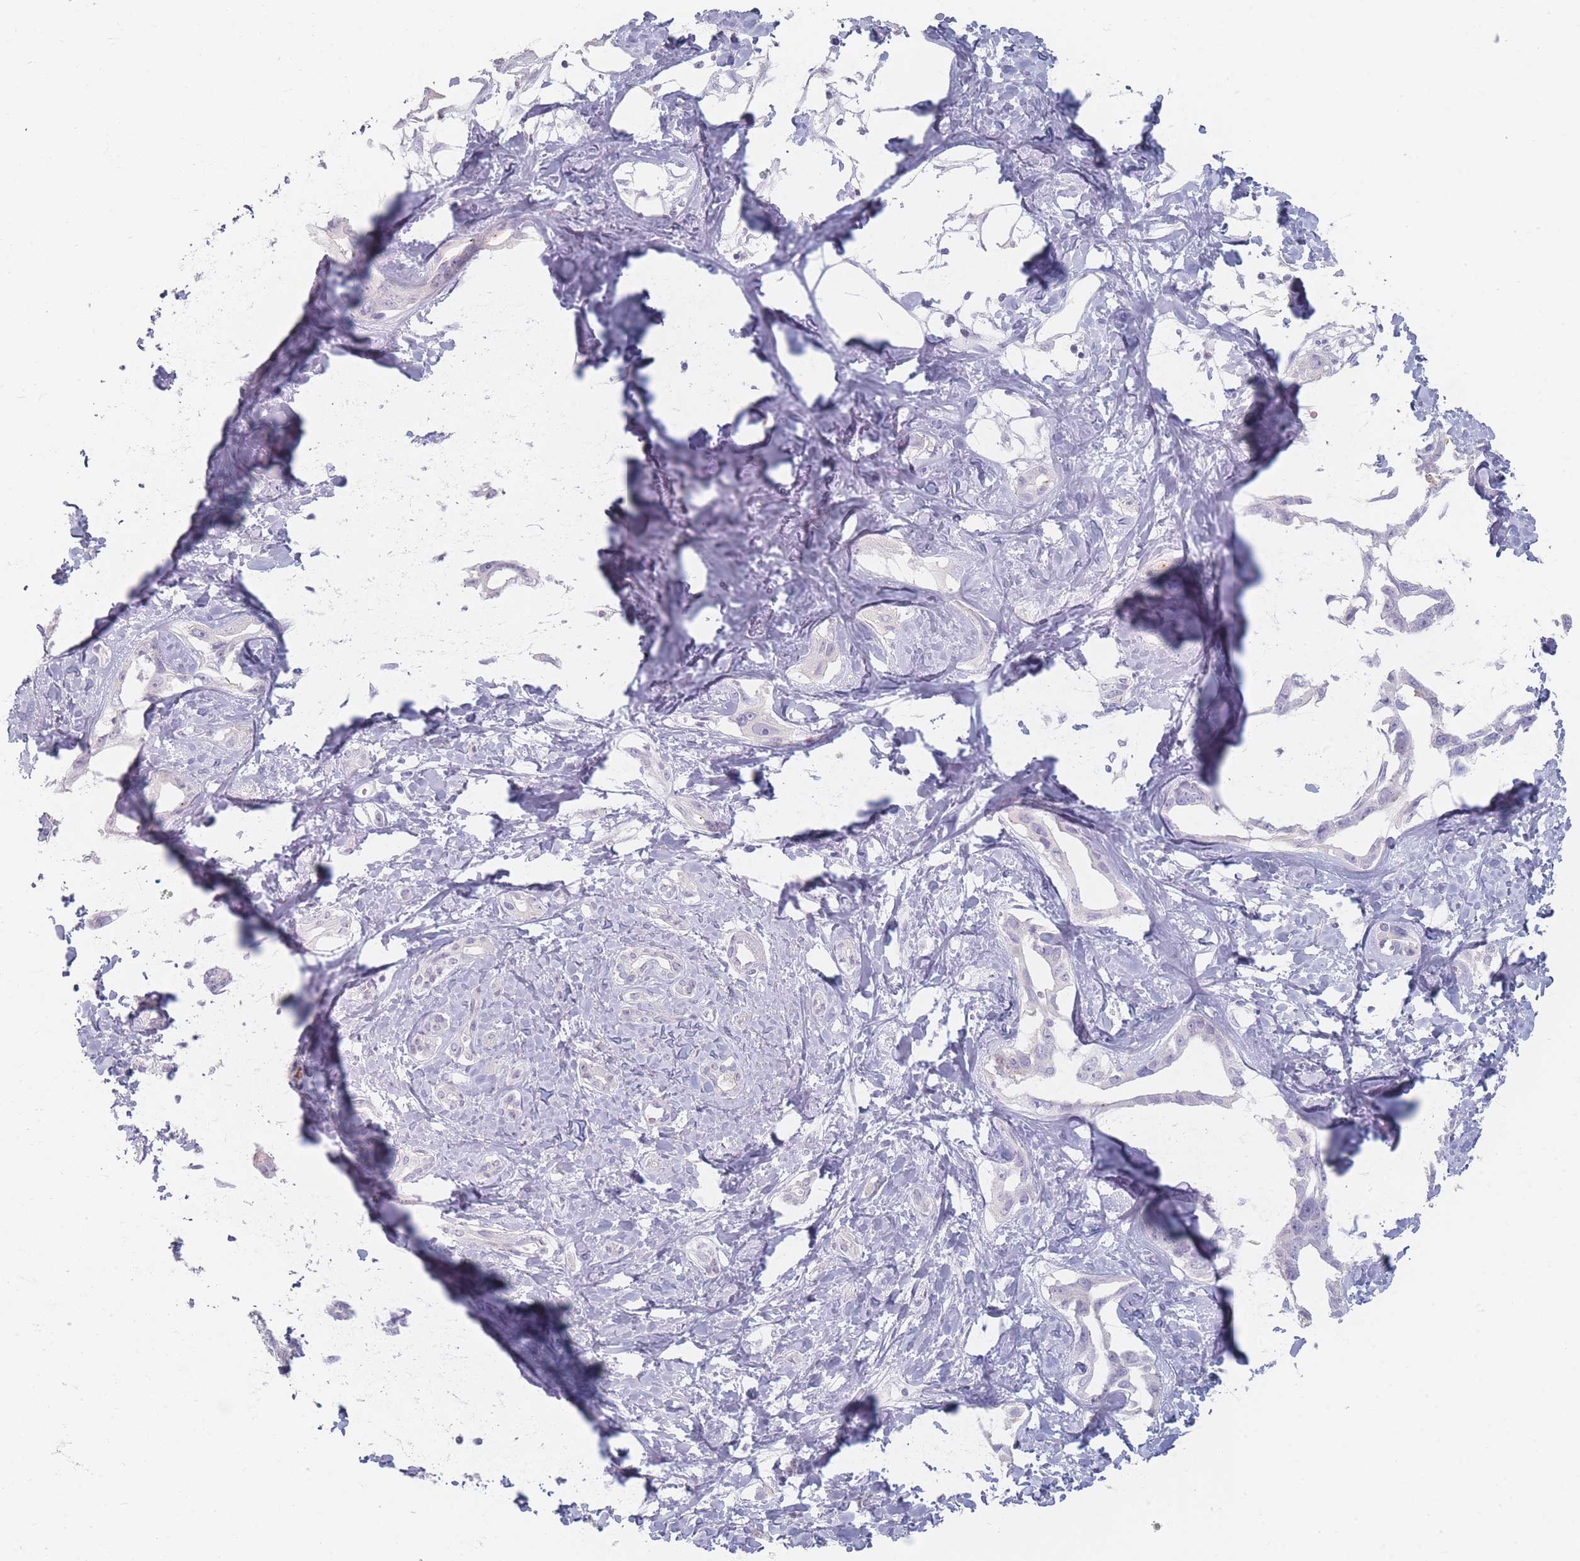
{"staining": {"intensity": "negative", "quantity": "none", "location": "none"}, "tissue": "liver cancer", "cell_type": "Tumor cells", "image_type": "cancer", "snomed": [{"axis": "morphology", "description": "Cholangiocarcinoma"}, {"axis": "topography", "description": "Liver"}], "caption": "An image of cholangiocarcinoma (liver) stained for a protein shows no brown staining in tumor cells. (Stains: DAB (3,3'-diaminobenzidine) immunohistochemistry (IHC) with hematoxylin counter stain, Microscopy: brightfield microscopy at high magnification).", "gene": "HELZ2", "patient": {"sex": "male", "age": 59}}